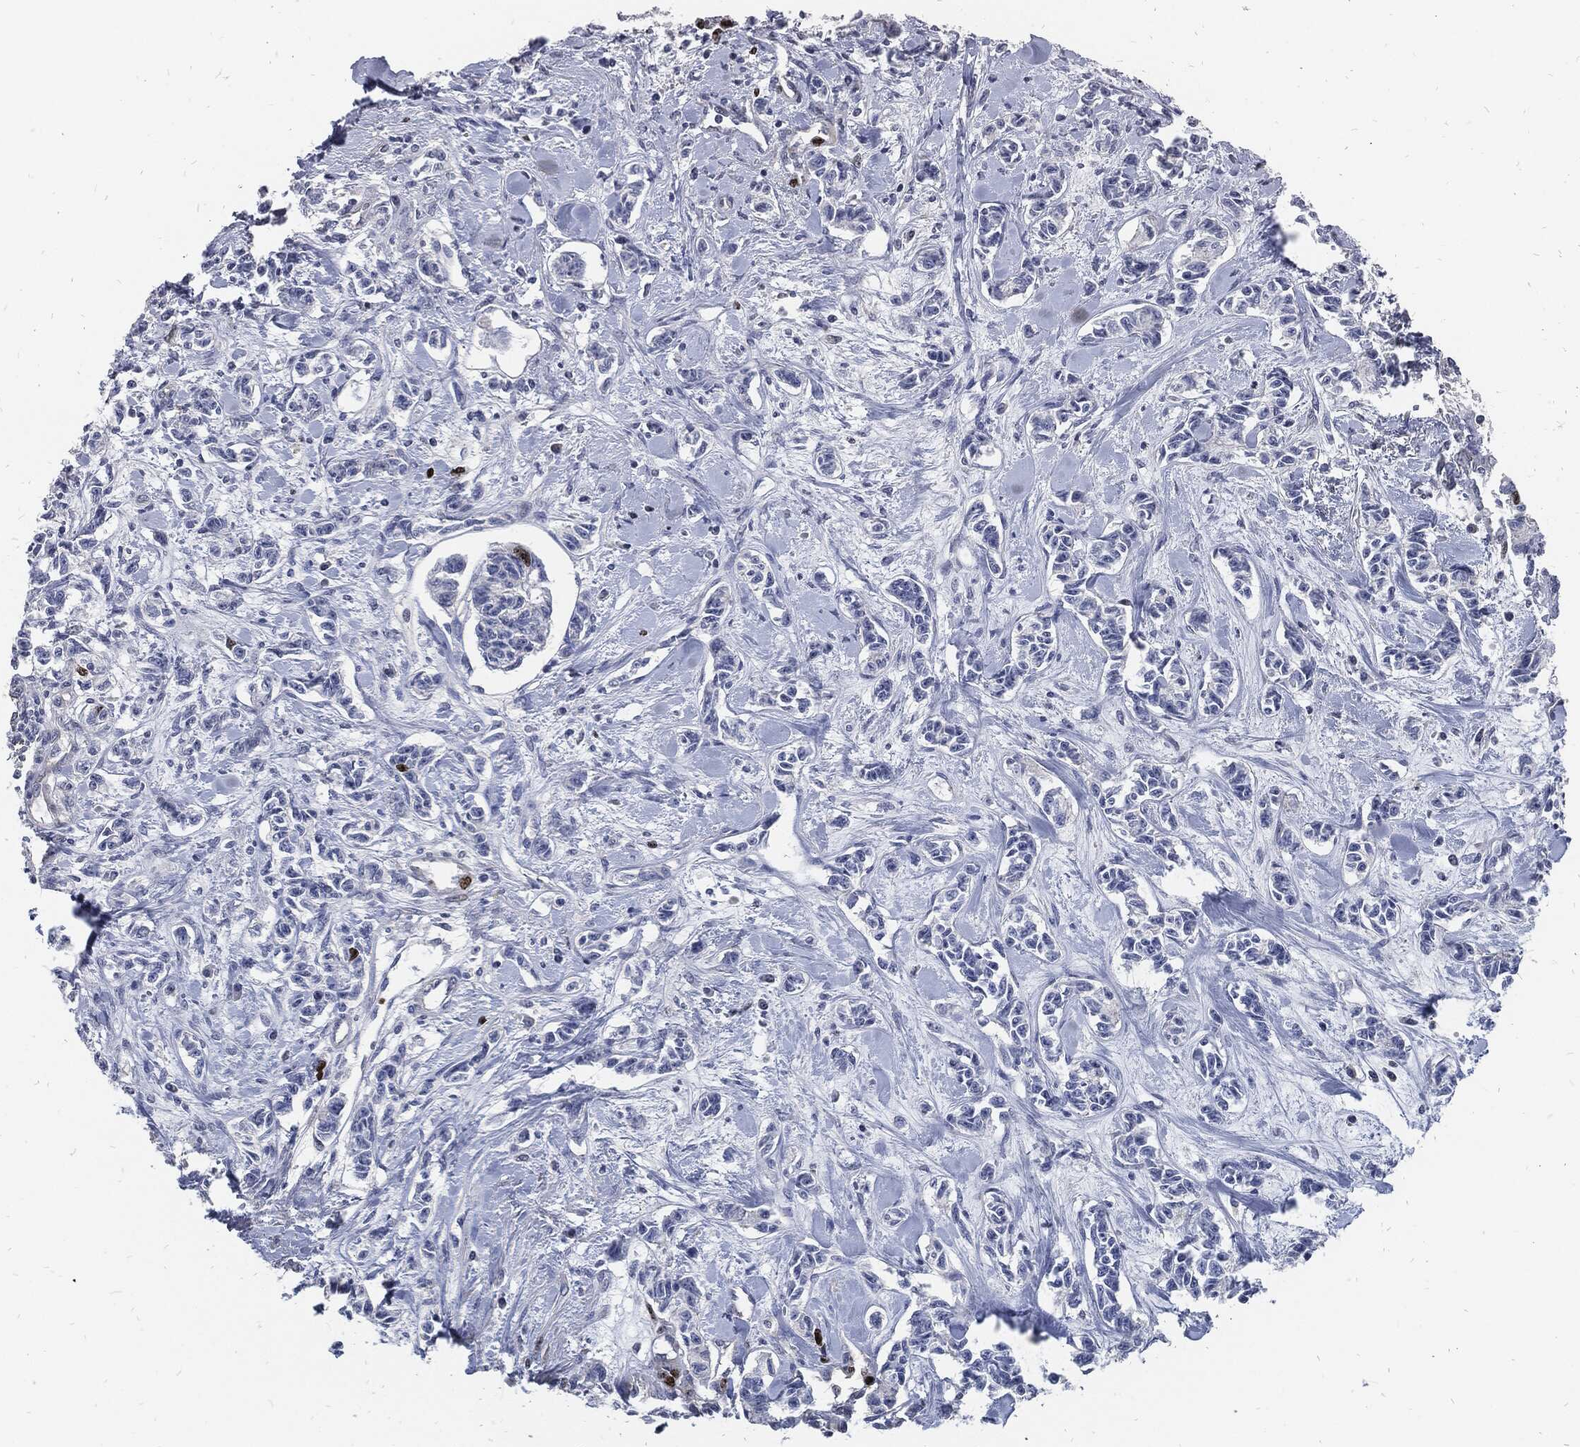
{"staining": {"intensity": "strong", "quantity": "<25%", "location": "nuclear"}, "tissue": "carcinoid", "cell_type": "Tumor cells", "image_type": "cancer", "snomed": [{"axis": "morphology", "description": "Carcinoid, malignant, NOS"}, {"axis": "topography", "description": "Kidney"}], "caption": "Carcinoid stained with a protein marker demonstrates strong staining in tumor cells.", "gene": "MKI67", "patient": {"sex": "female", "age": 41}}